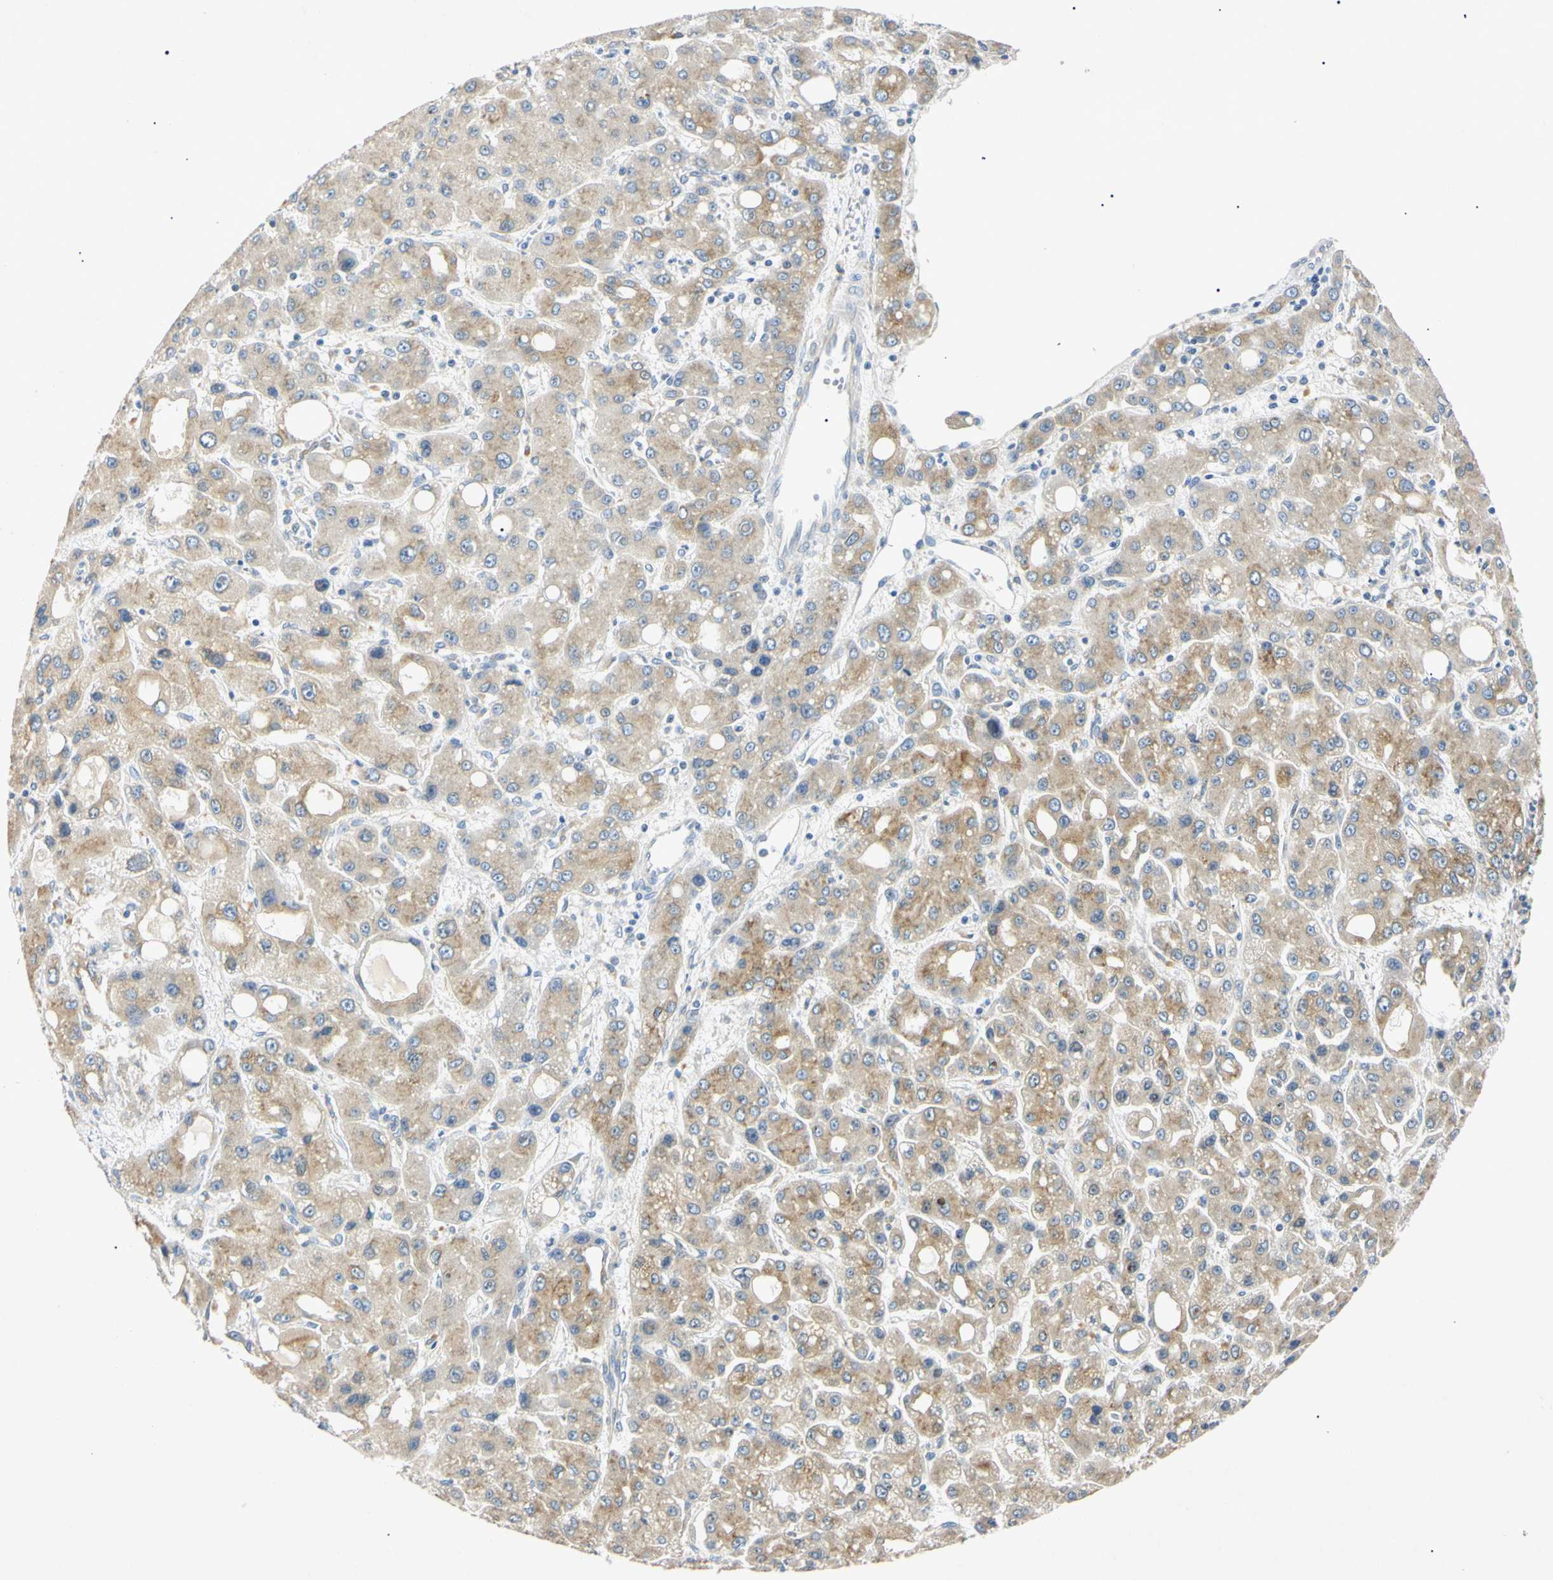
{"staining": {"intensity": "weak", "quantity": ">75%", "location": "cytoplasmic/membranous"}, "tissue": "liver cancer", "cell_type": "Tumor cells", "image_type": "cancer", "snomed": [{"axis": "morphology", "description": "Carcinoma, Hepatocellular, NOS"}, {"axis": "topography", "description": "Liver"}], "caption": "Weak cytoplasmic/membranous protein positivity is appreciated in about >75% of tumor cells in hepatocellular carcinoma (liver). The staining is performed using DAB brown chromogen to label protein expression. The nuclei are counter-stained blue using hematoxylin.", "gene": "DNAJB12", "patient": {"sex": "male", "age": 55}}